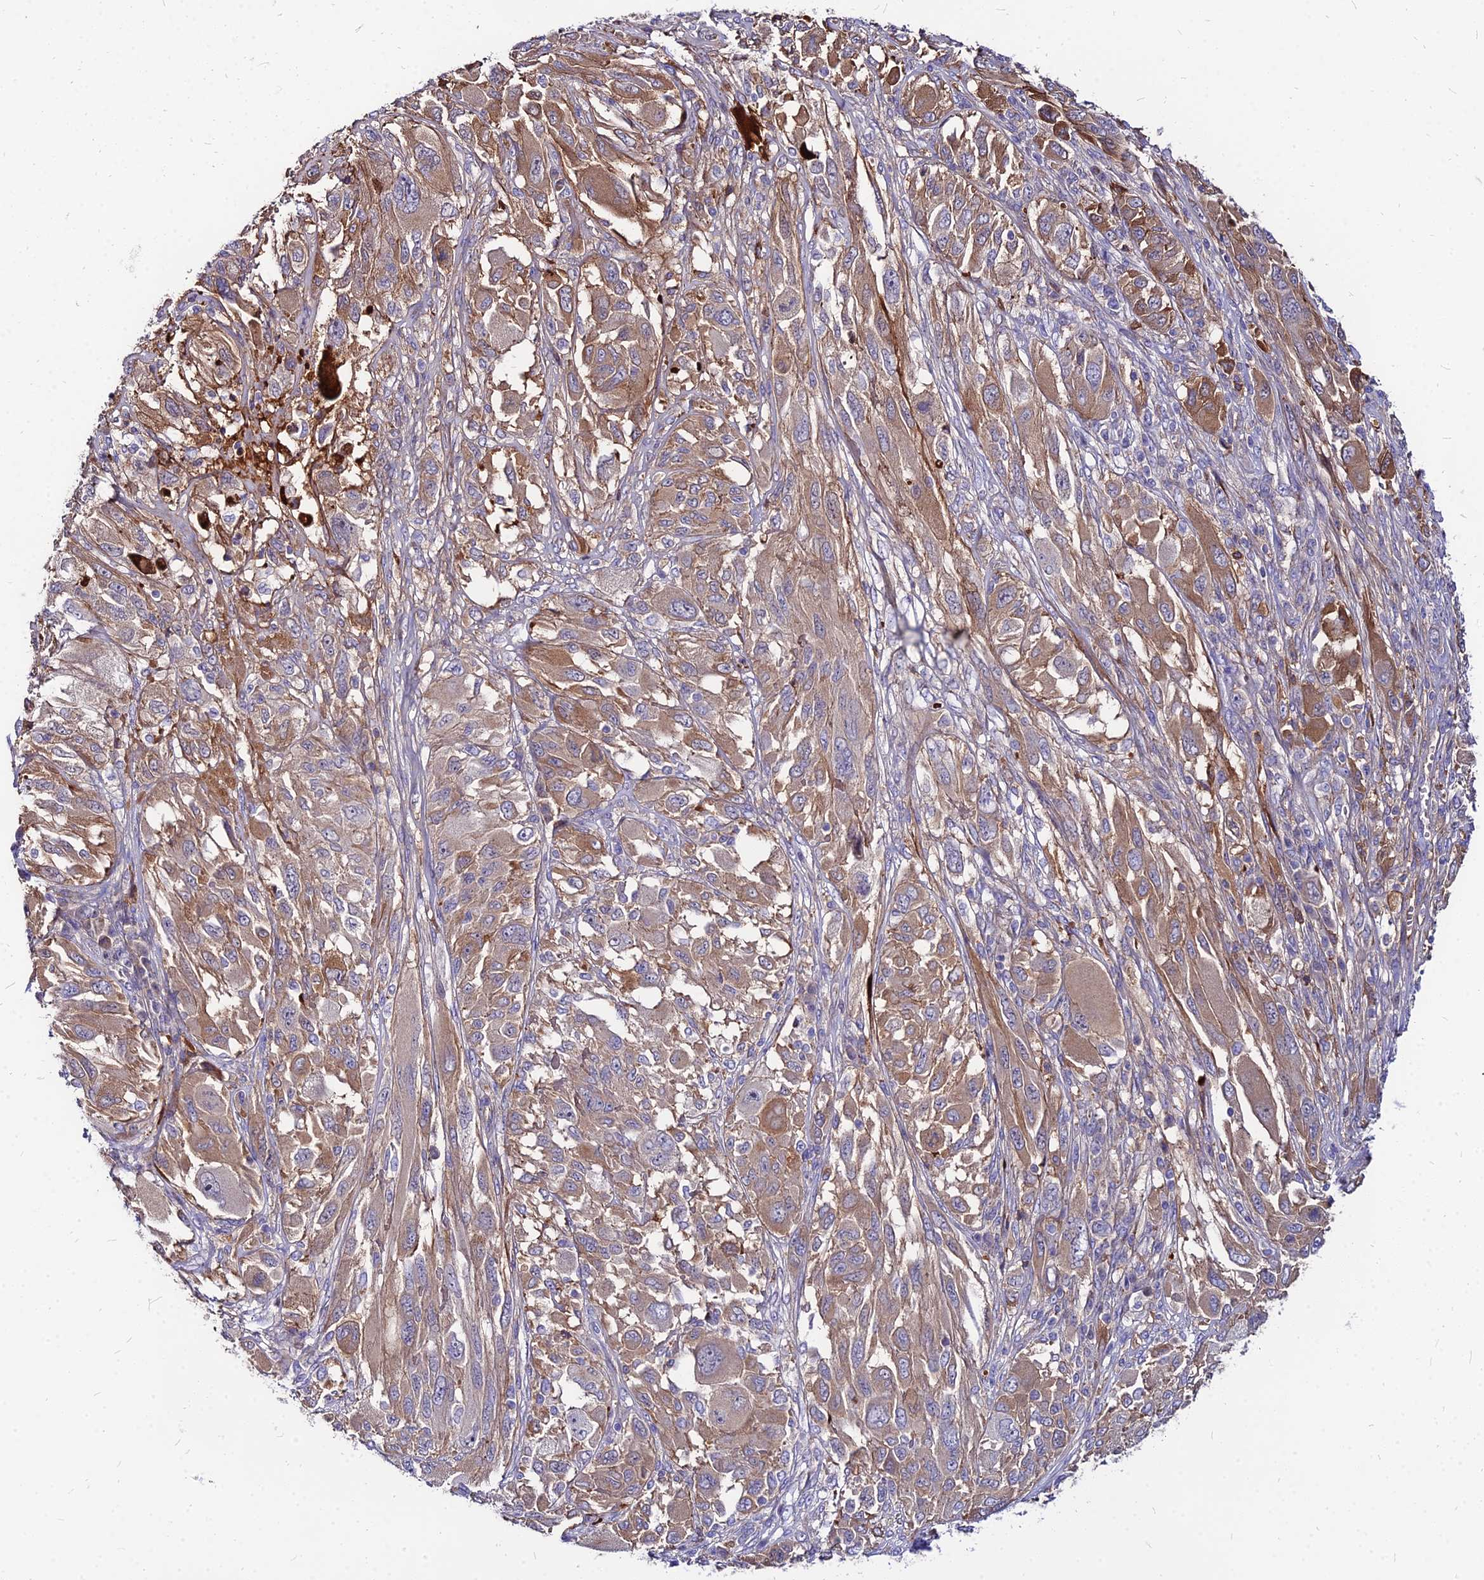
{"staining": {"intensity": "moderate", "quantity": ">75%", "location": "cytoplasmic/membranous"}, "tissue": "melanoma", "cell_type": "Tumor cells", "image_type": "cancer", "snomed": [{"axis": "morphology", "description": "Malignant melanoma, NOS"}, {"axis": "topography", "description": "Skin"}], "caption": "Moderate cytoplasmic/membranous expression is seen in approximately >75% of tumor cells in melanoma. The protein is shown in brown color, while the nuclei are stained blue.", "gene": "ACSM6", "patient": {"sex": "female", "age": 91}}